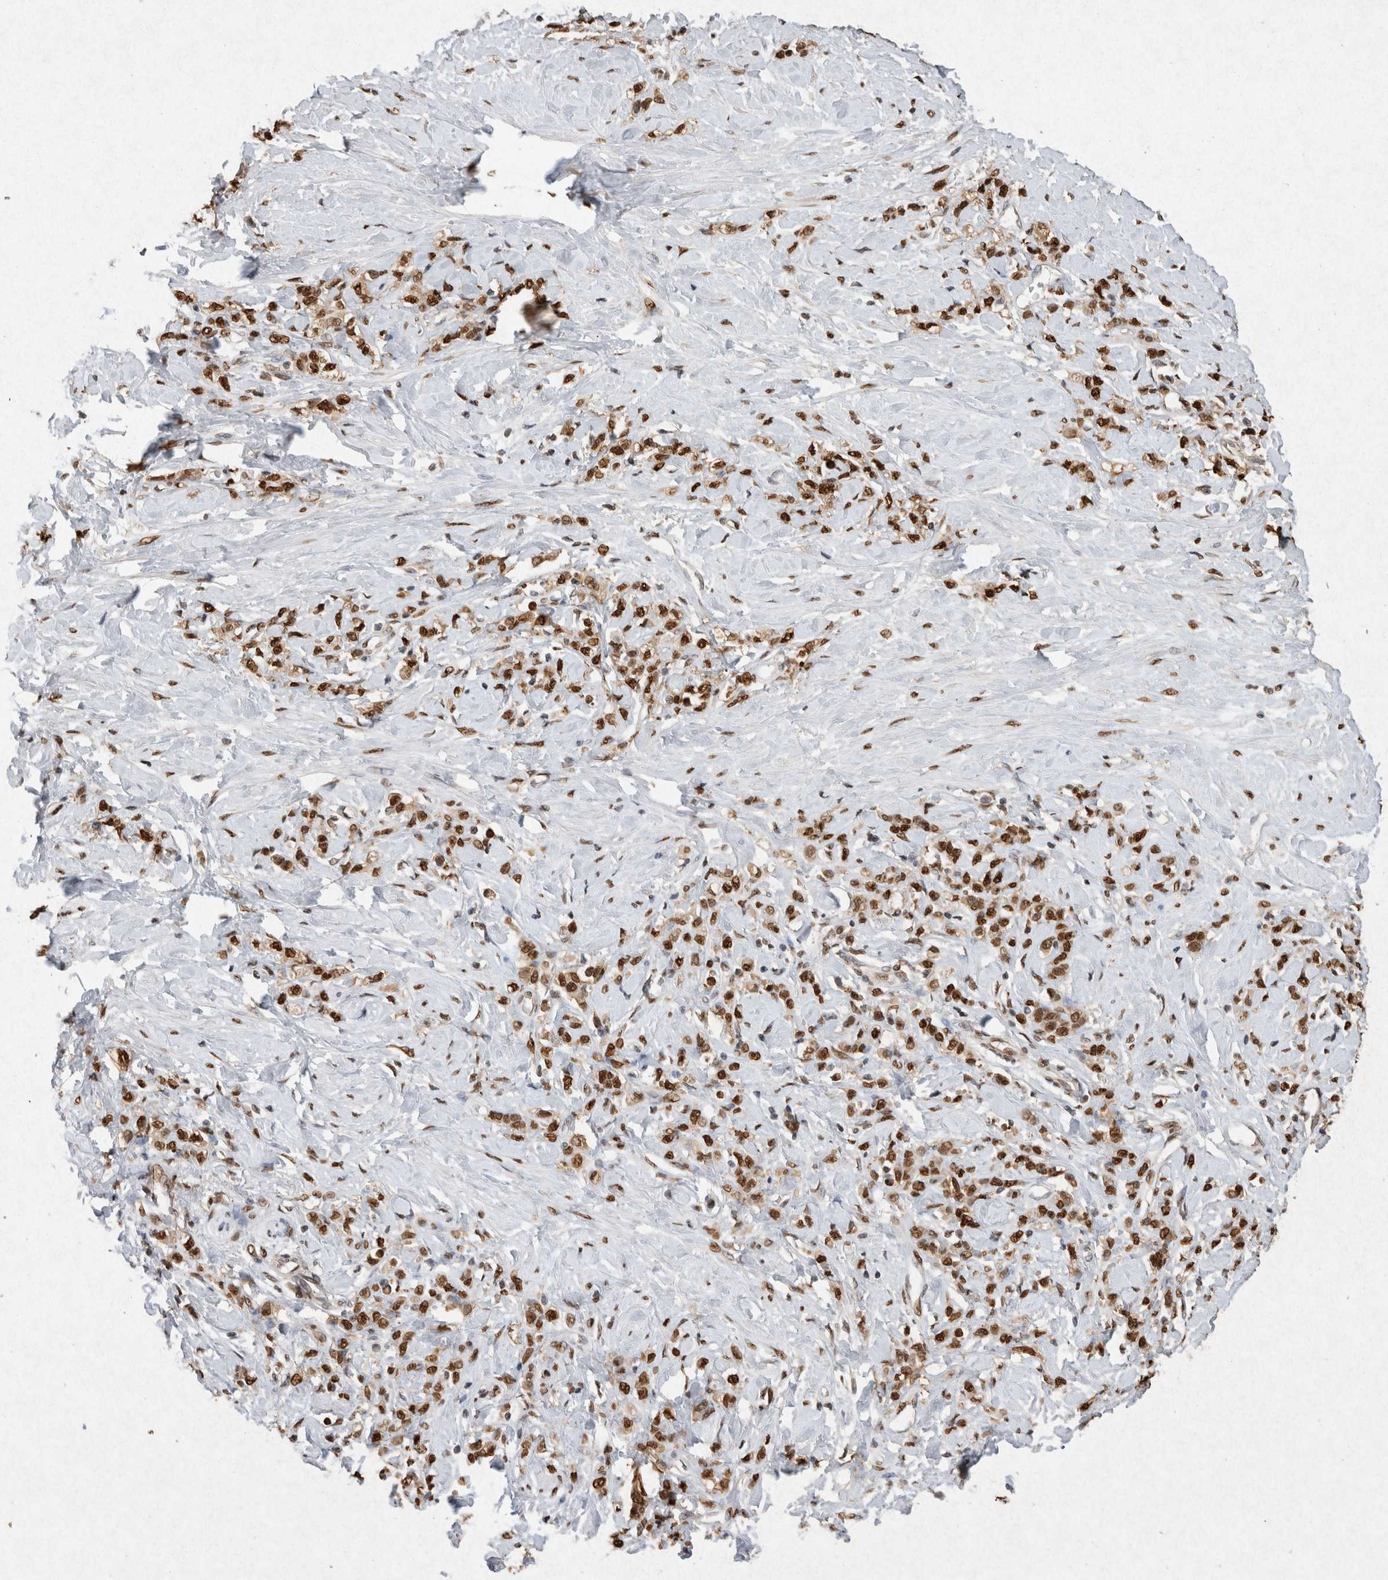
{"staining": {"intensity": "strong", "quantity": ">75%", "location": "nuclear"}, "tissue": "stomach cancer", "cell_type": "Tumor cells", "image_type": "cancer", "snomed": [{"axis": "morphology", "description": "Adenocarcinoma, NOS"}, {"axis": "topography", "description": "Stomach"}], "caption": "Human stomach cancer (adenocarcinoma) stained for a protein (brown) exhibits strong nuclear positive staining in approximately >75% of tumor cells.", "gene": "HDGF", "patient": {"sex": "male", "age": 82}}